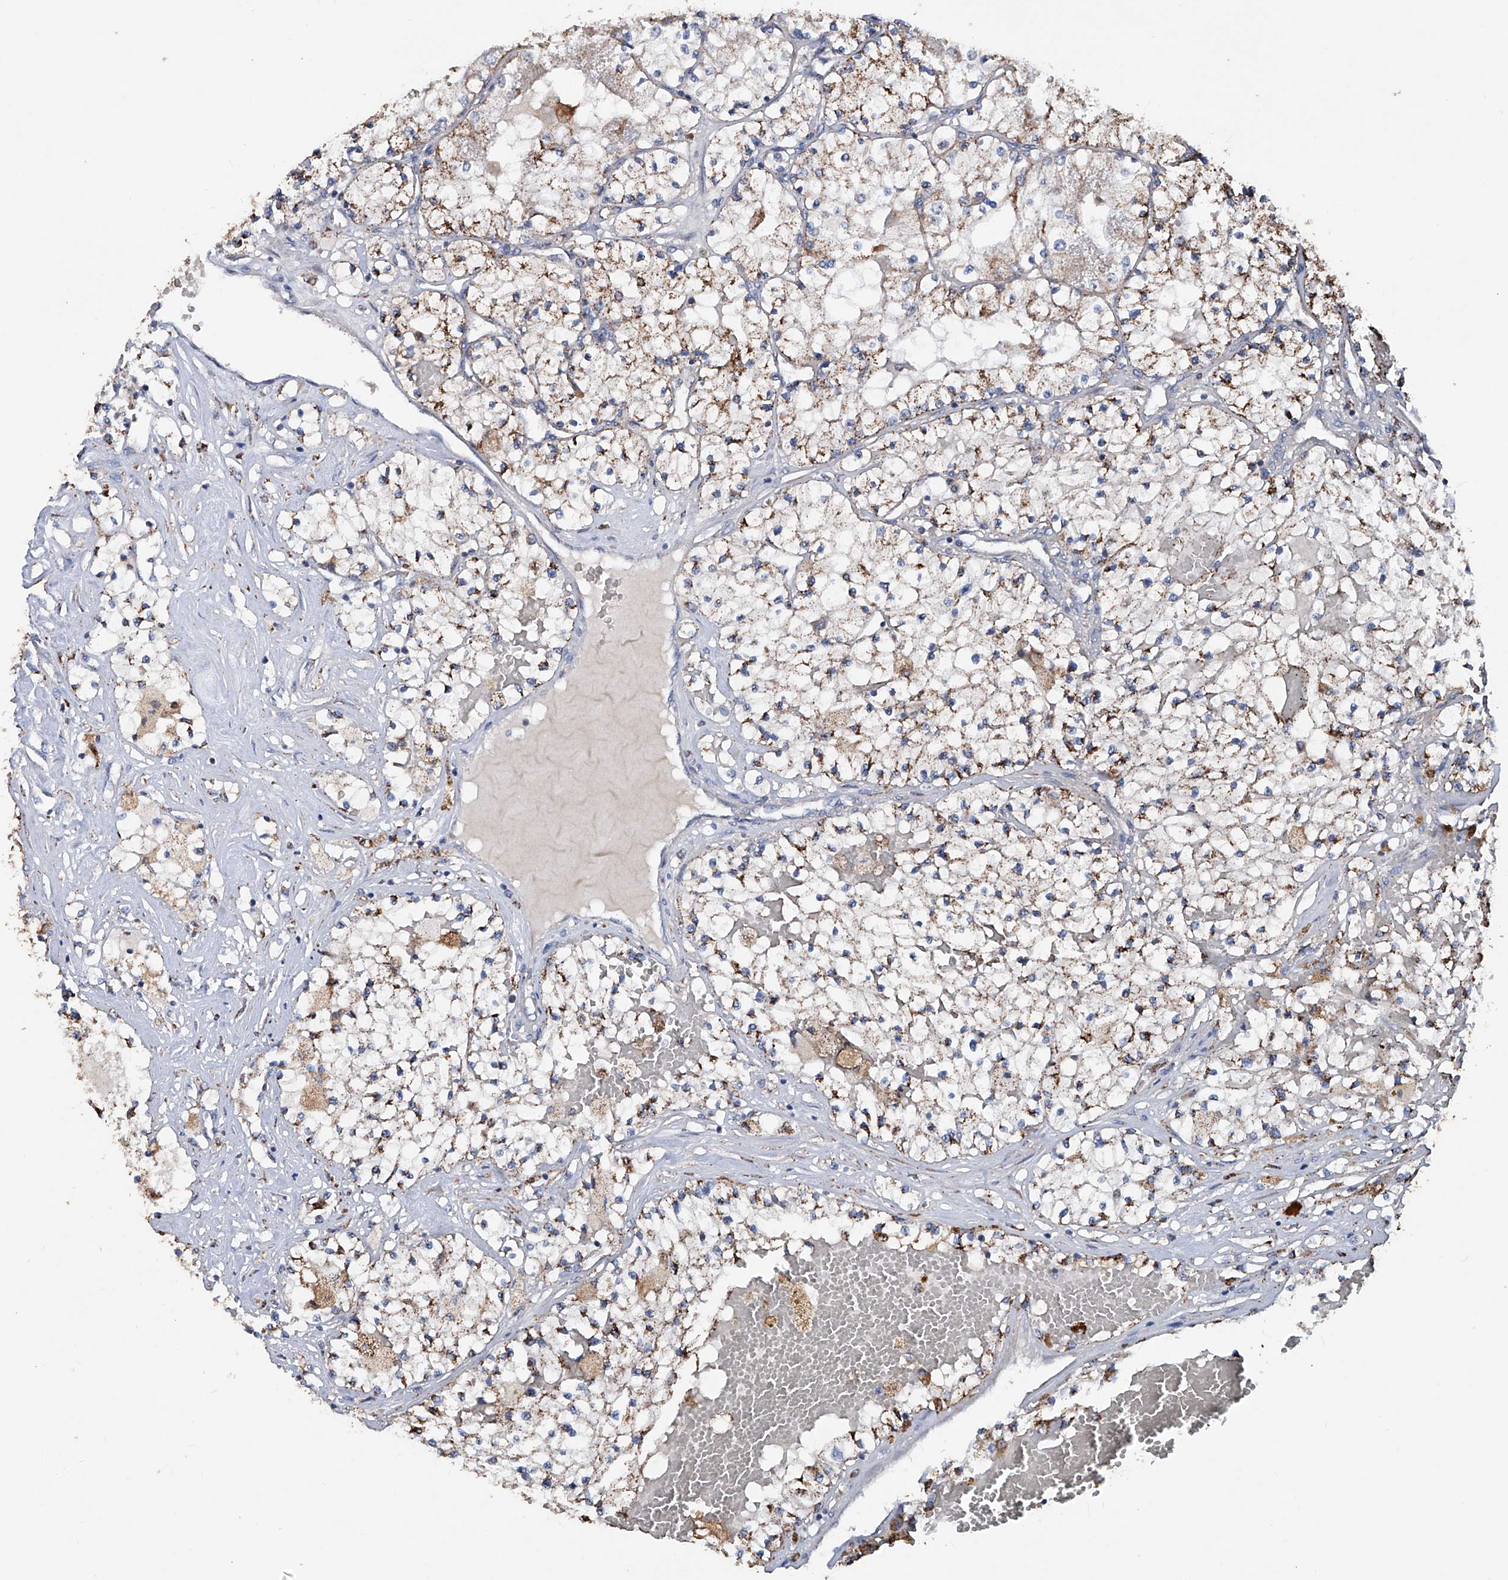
{"staining": {"intensity": "moderate", "quantity": ">75%", "location": "cytoplasmic/membranous"}, "tissue": "renal cancer", "cell_type": "Tumor cells", "image_type": "cancer", "snomed": [{"axis": "morphology", "description": "Normal tissue, NOS"}, {"axis": "morphology", "description": "Adenocarcinoma, NOS"}, {"axis": "topography", "description": "Kidney"}], "caption": "This photomicrograph shows renal cancer stained with immunohistochemistry (IHC) to label a protein in brown. The cytoplasmic/membranous of tumor cells show moderate positivity for the protein. Nuclei are counter-stained blue.", "gene": "NHS", "patient": {"sex": "male", "age": 68}}